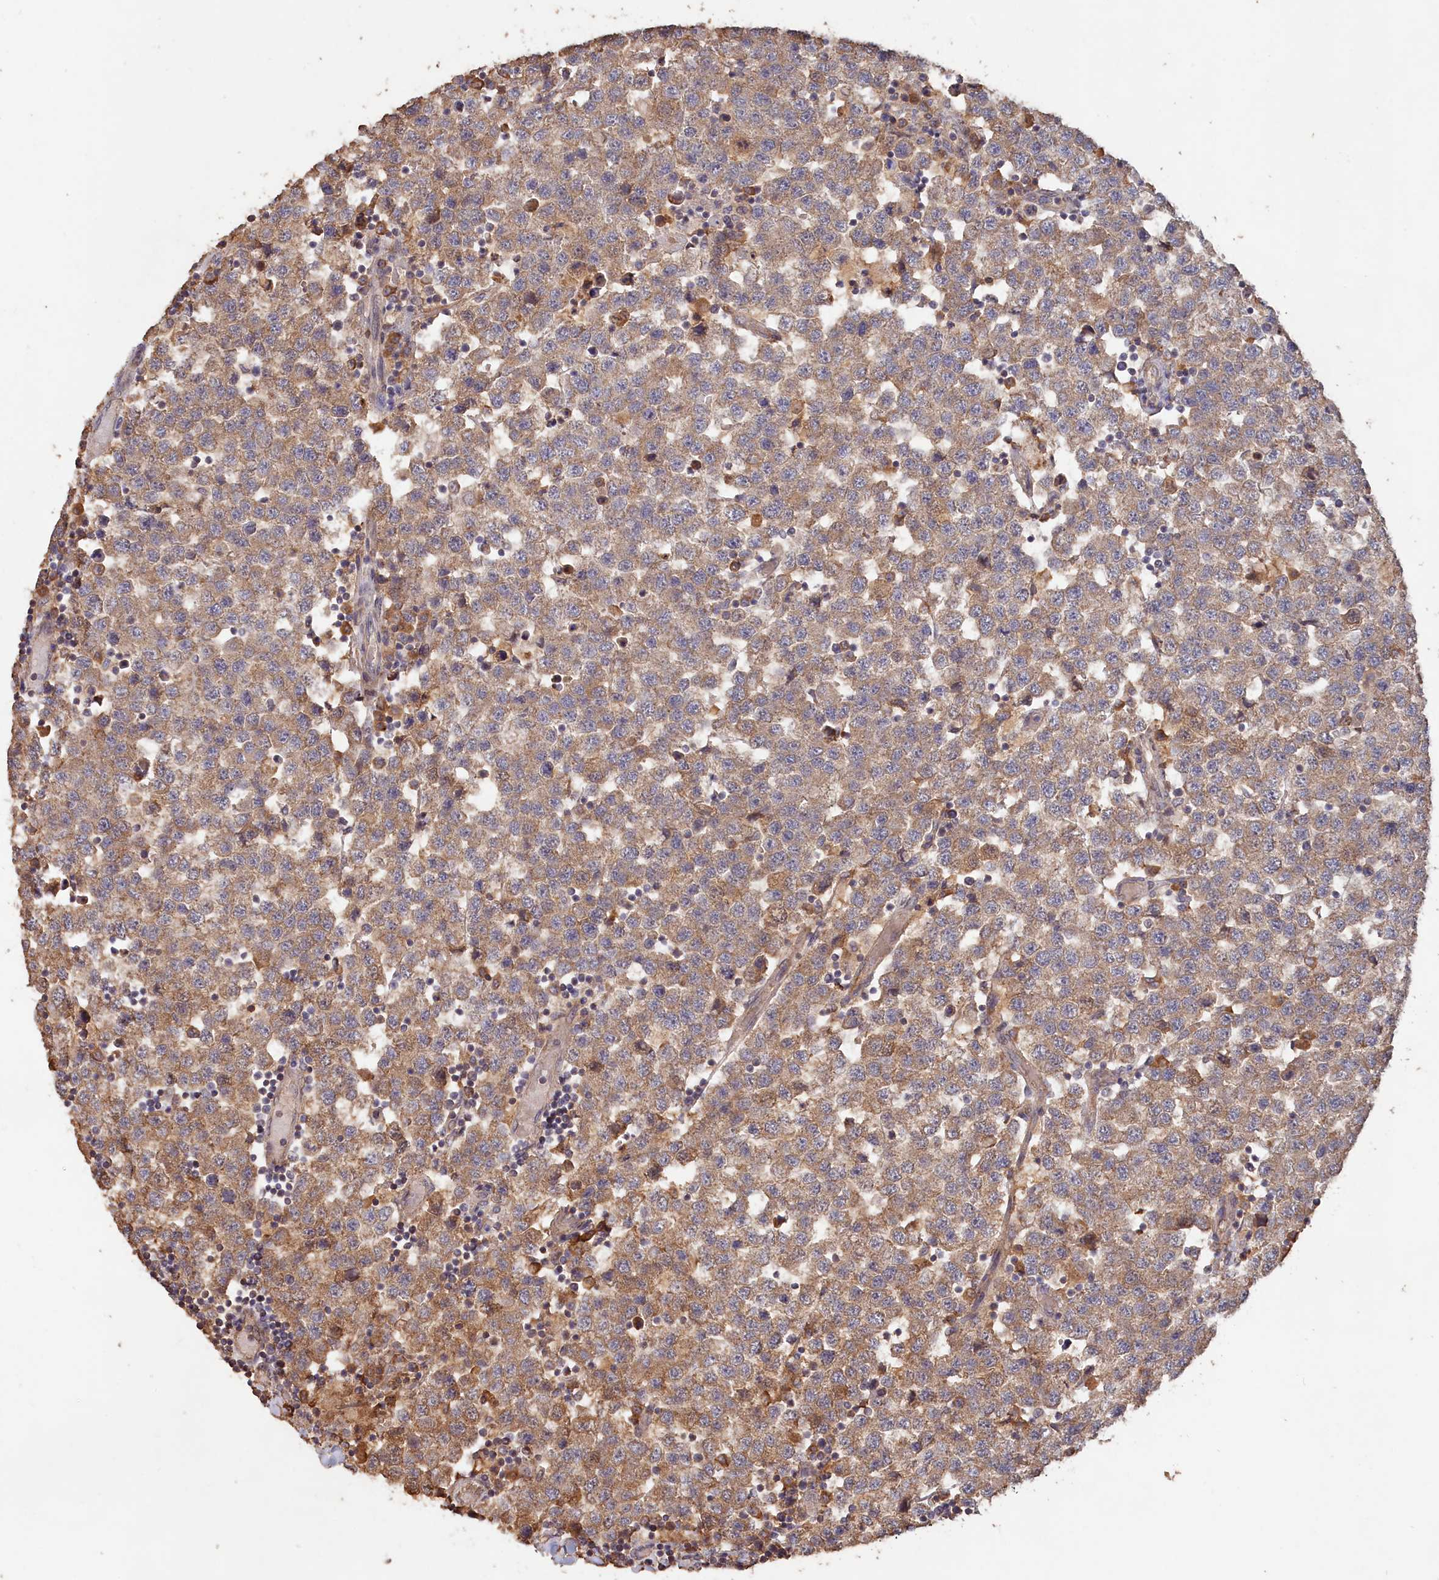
{"staining": {"intensity": "moderate", "quantity": ">75%", "location": "cytoplasmic/membranous"}, "tissue": "testis cancer", "cell_type": "Tumor cells", "image_type": "cancer", "snomed": [{"axis": "morphology", "description": "Seminoma, NOS"}, {"axis": "topography", "description": "Testis"}], "caption": "The micrograph exhibits immunohistochemical staining of testis seminoma. There is moderate cytoplasmic/membranous positivity is present in about >75% of tumor cells.", "gene": "LAYN", "patient": {"sex": "male", "age": 34}}